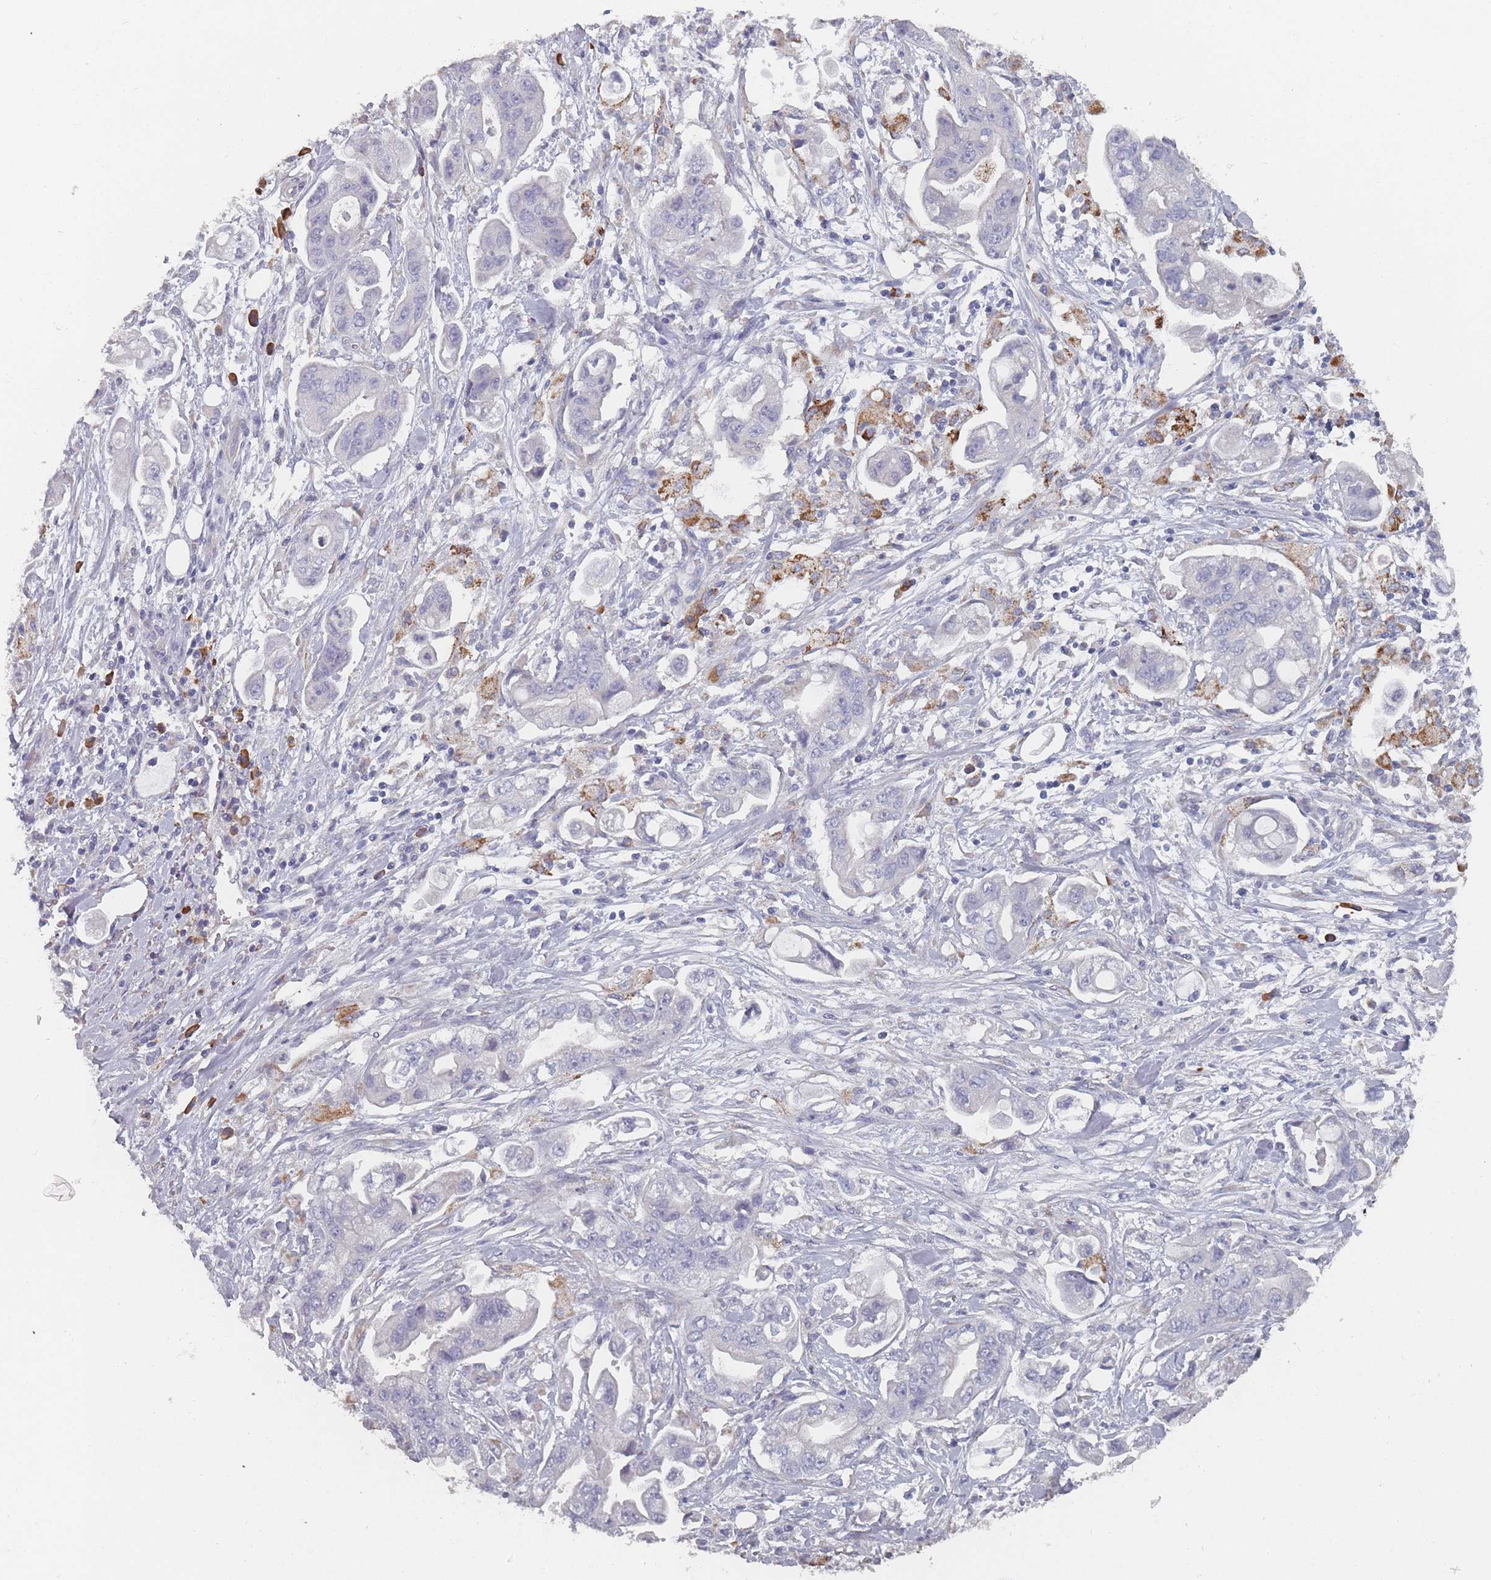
{"staining": {"intensity": "negative", "quantity": "none", "location": "none"}, "tissue": "stomach cancer", "cell_type": "Tumor cells", "image_type": "cancer", "snomed": [{"axis": "morphology", "description": "Adenocarcinoma, NOS"}, {"axis": "topography", "description": "Stomach"}], "caption": "High magnification brightfield microscopy of stomach adenocarcinoma stained with DAB (brown) and counterstained with hematoxylin (blue): tumor cells show no significant expression.", "gene": "SLC35E4", "patient": {"sex": "male", "age": 62}}